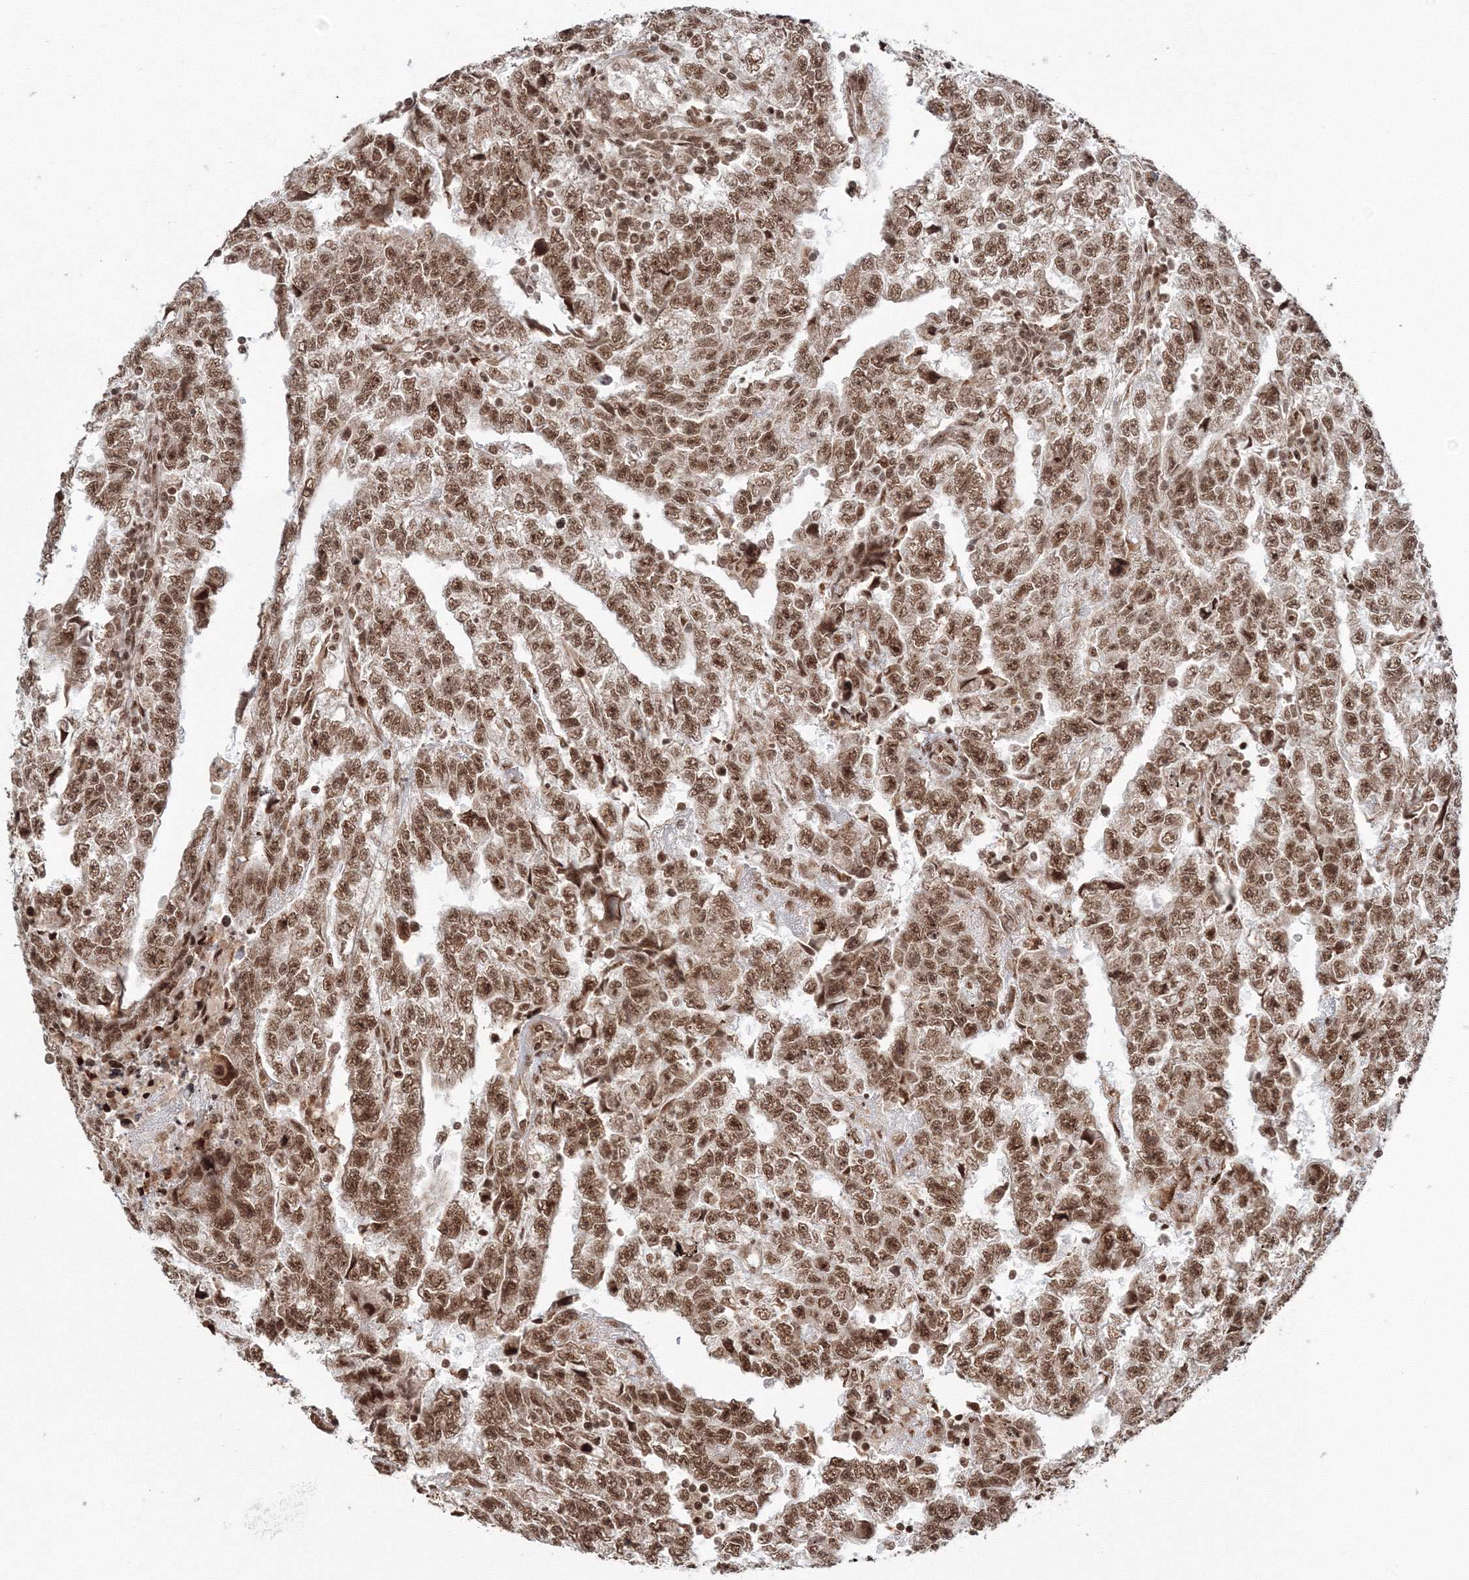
{"staining": {"intensity": "moderate", "quantity": ">75%", "location": "nuclear"}, "tissue": "testis cancer", "cell_type": "Tumor cells", "image_type": "cancer", "snomed": [{"axis": "morphology", "description": "Carcinoma, Embryonal, NOS"}, {"axis": "topography", "description": "Testis"}], "caption": "Moderate nuclear protein positivity is present in approximately >75% of tumor cells in testis embryonal carcinoma.", "gene": "KIF20A", "patient": {"sex": "male", "age": 25}}